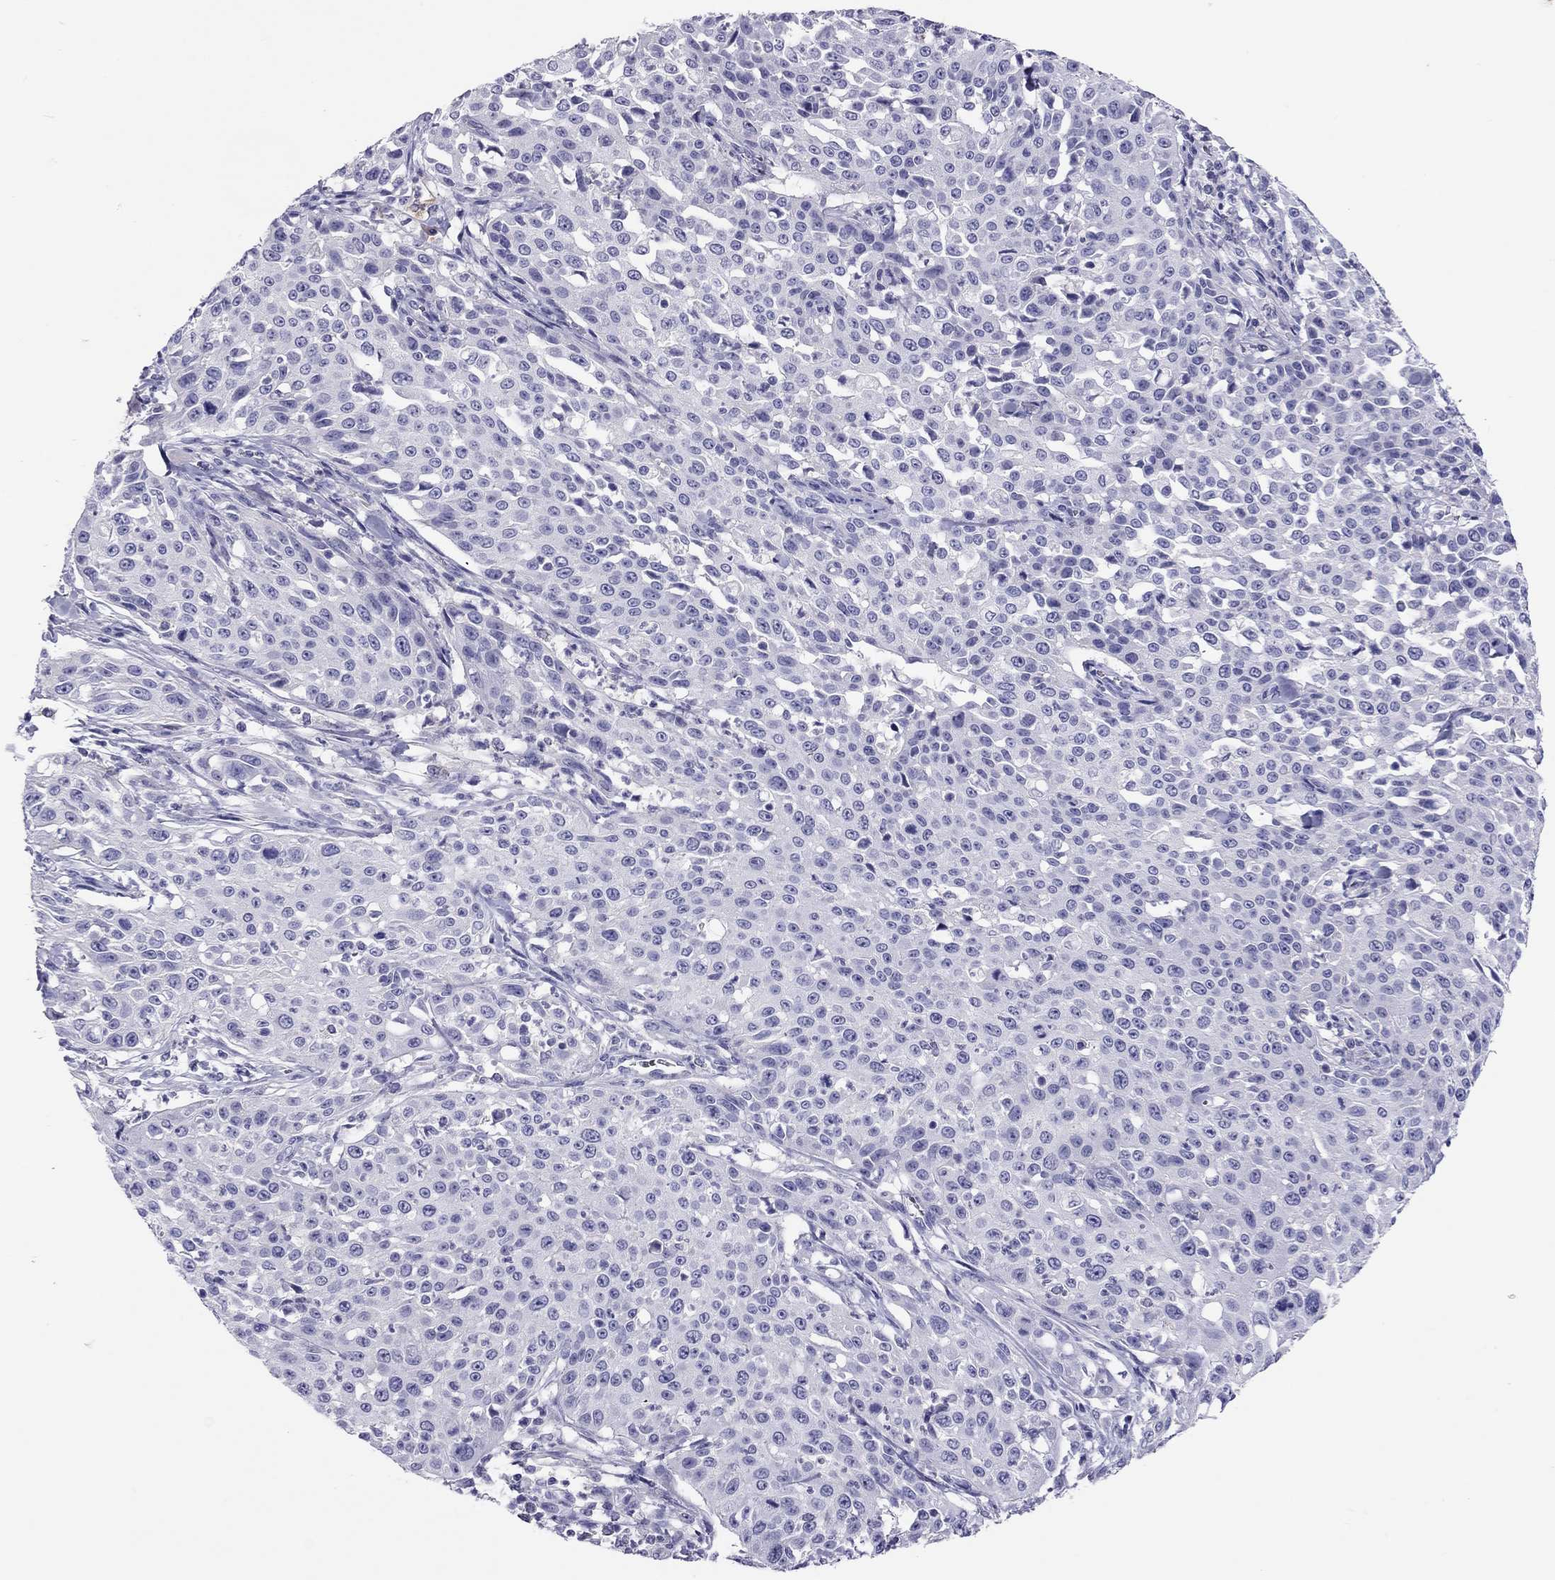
{"staining": {"intensity": "negative", "quantity": "none", "location": "none"}, "tissue": "cervical cancer", "cell_type": "Tumor cells", "image_type": "cancer", "snomed": [{"axis": "morphology", "description": "Squamous cell carcinoma, NOS"}, {"axis": "topography", "description": "Cervix"}], "caption": "Immunohistochemistry micrograph of cervical cancer stained for a protein (brown), which exhibits no staining in tumor cells.", "gene": "CALHM1", "patient": {"sex": "female", "age": 26}}